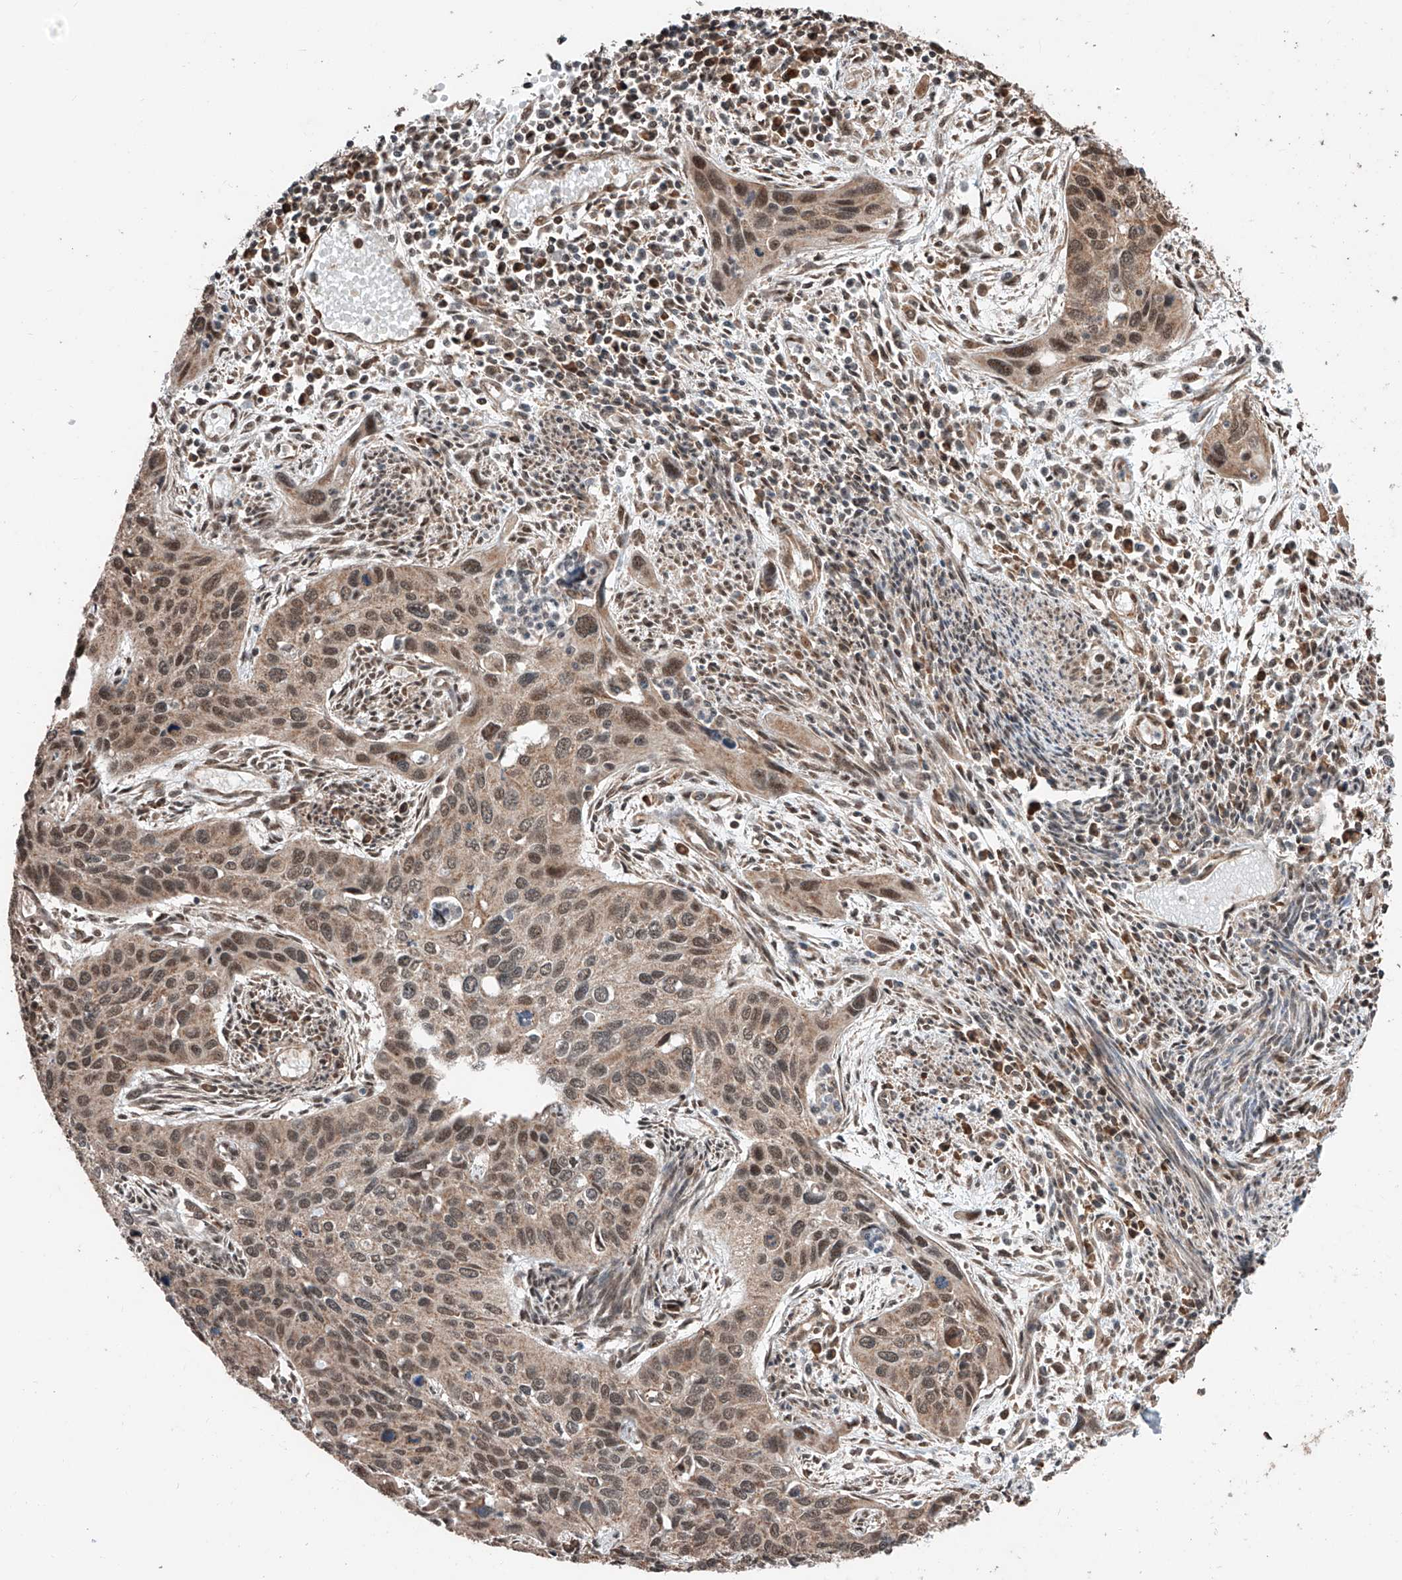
{"staining": {"intensity": "moderate", "quantity": ">75%", "location": "cytoplasmic/membranous,nuclear"}, "tissue": "cervical cancer", "cell_type": "Tumor cells", "image_type": "cancer", "snomed": [{"axis": "morphology", "description": "Squamous cell carcinoma, NOS"}, {"axis": "topography", "description": "Cervix"}], "caption": "Cervical cancer stained with a protein marker demonstrates moderate staining in tumor cells.", "gene": "ZNF445", "patient": {"sex": "female", "age": 55}}